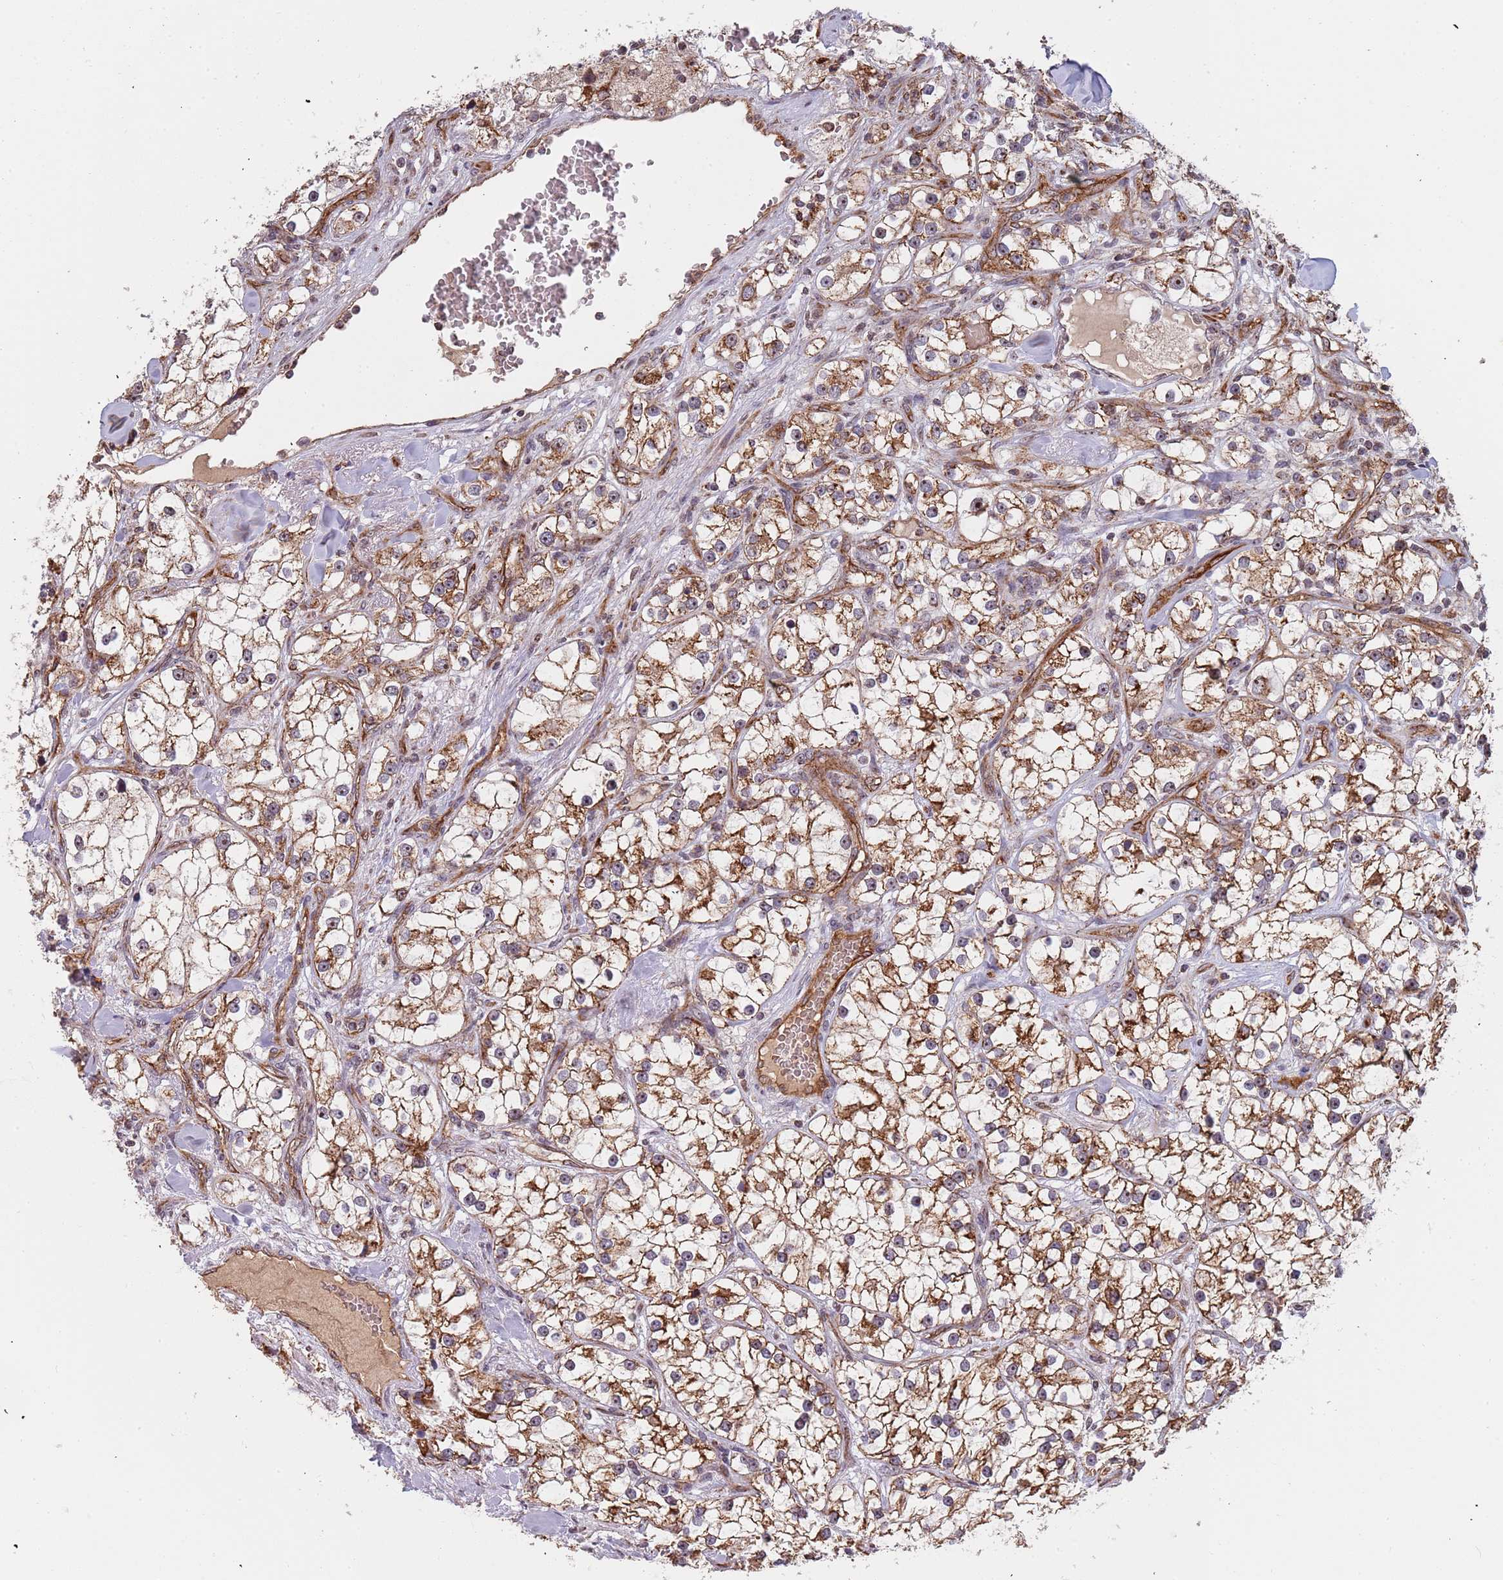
{"staining": {"intensity": "moderate", "quantity": ">75%", "location": "cytoplasmic/membranous"}, "tissue": "renal cancer", "cell_type": "Tumor cells", "image_type": "cancer", "snomed": [{"axis": "morphology", "description": "Adenocarcinoma, NOS"}, {"axis": "topography", "description": "Kidney"}], "caption": "A medium amount of moderate cytoplasmic/membranous staining is identified in approximately >75% of tumor cells in renal adenocarcinoma tissue.", "gene": "DCHS1", "patient": {"sex": "male", "age": 77}}